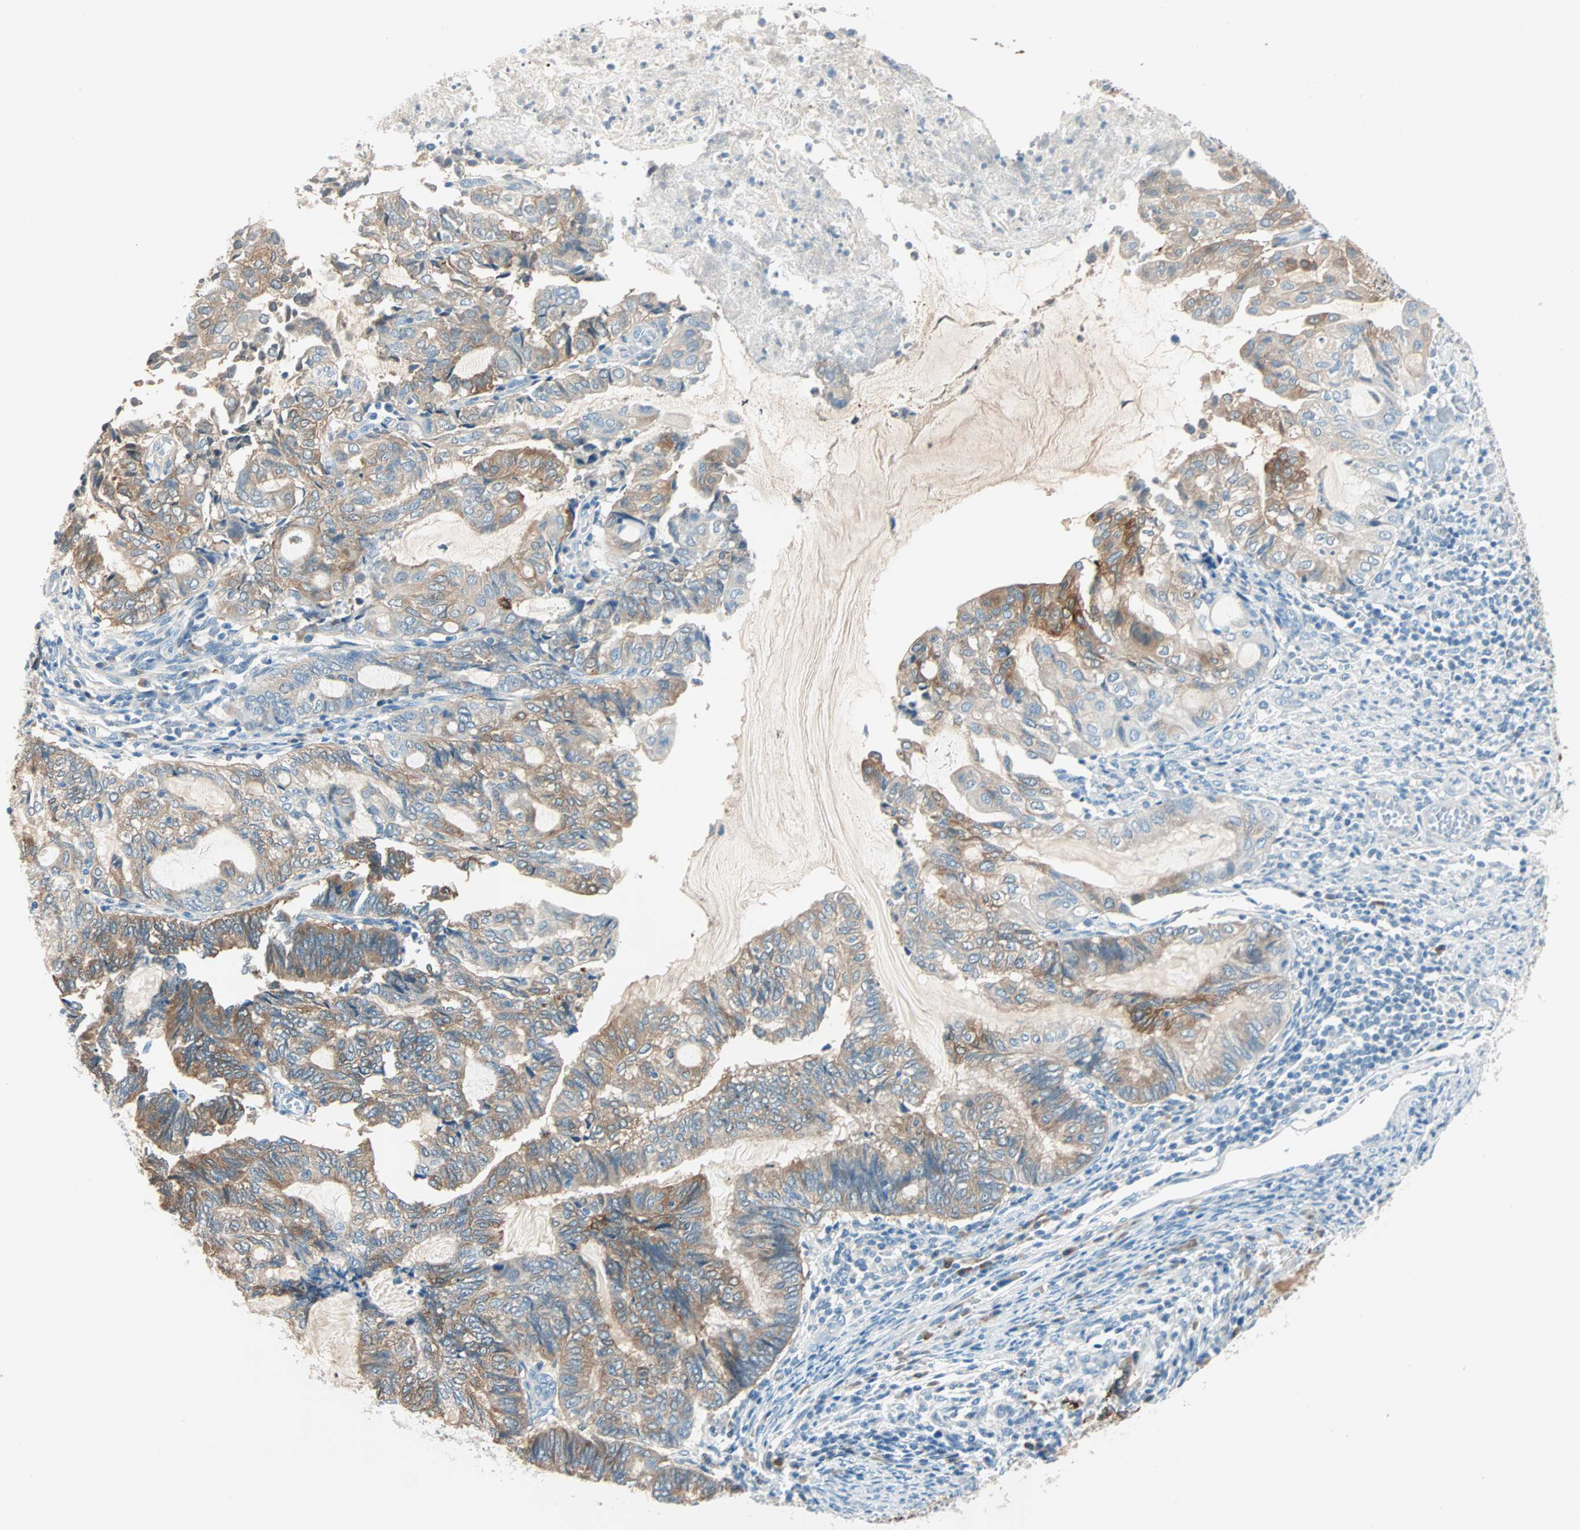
{"staining": {"intensity": "strong", "quantity": "25%-75%", "location": "cytoplasmic/membranous"}, "tissue": "endometrial cancer", "cell_type": "Tumor cells", "image_type": "cancer", "snomed": [{"axis": "morphology", "description": "Adenocarcinoma, NOS"}, {"axis": "topography", "description": "Uterus"}, {"axis": "topography", "description": "Endometrium"}], "caption": "Immunohistochemical staining of human adenocarcinoma (endometrial) reveals high levels of strong cytoplasmic/membranous protein staining in approximately 25%-75% of tumor cells.", "gene": "ATF6", "patient": {"sex": "female", "age": 70}}